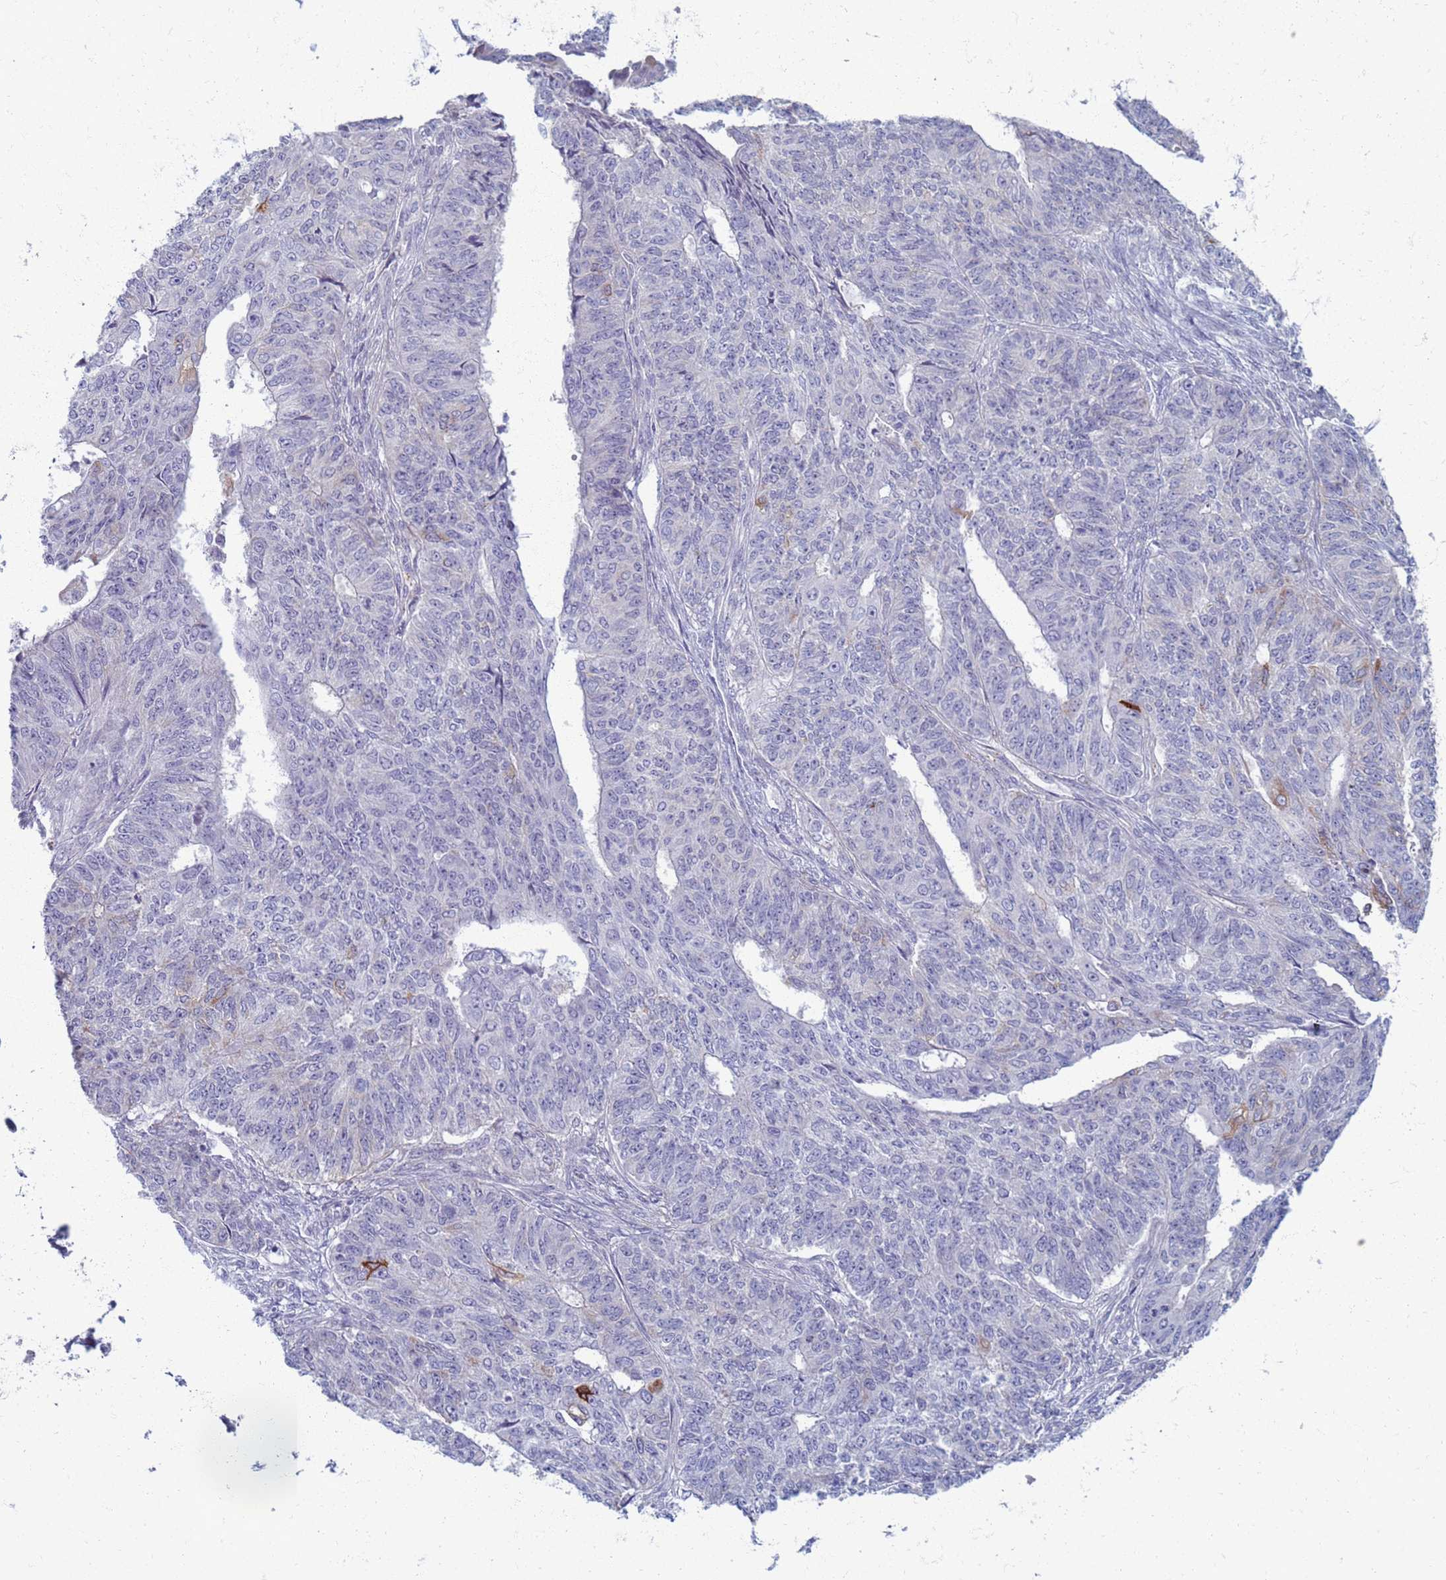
{"staining": {"intensity": "negative", "quantity": "none", "location": "none"}, "tissue": "endometrial cancer", "cell_type": "Tumor cells", "image_type": "cancer", "snomed": [{"axis": "morphology", "description": "Adenocarcinoma, NOS"}, {"axis": "topography", "description": "Endometrium"}], "caption": "Tumor cells are negative for brown protein staining in endometrial cancer (adenocarcinoma). The staining is performed using DAB brown chromogen with nuclei counter-stained in using hematoxylin.", "gene": "CLCA2", "patient": {"sex": "female", "age": 32}}